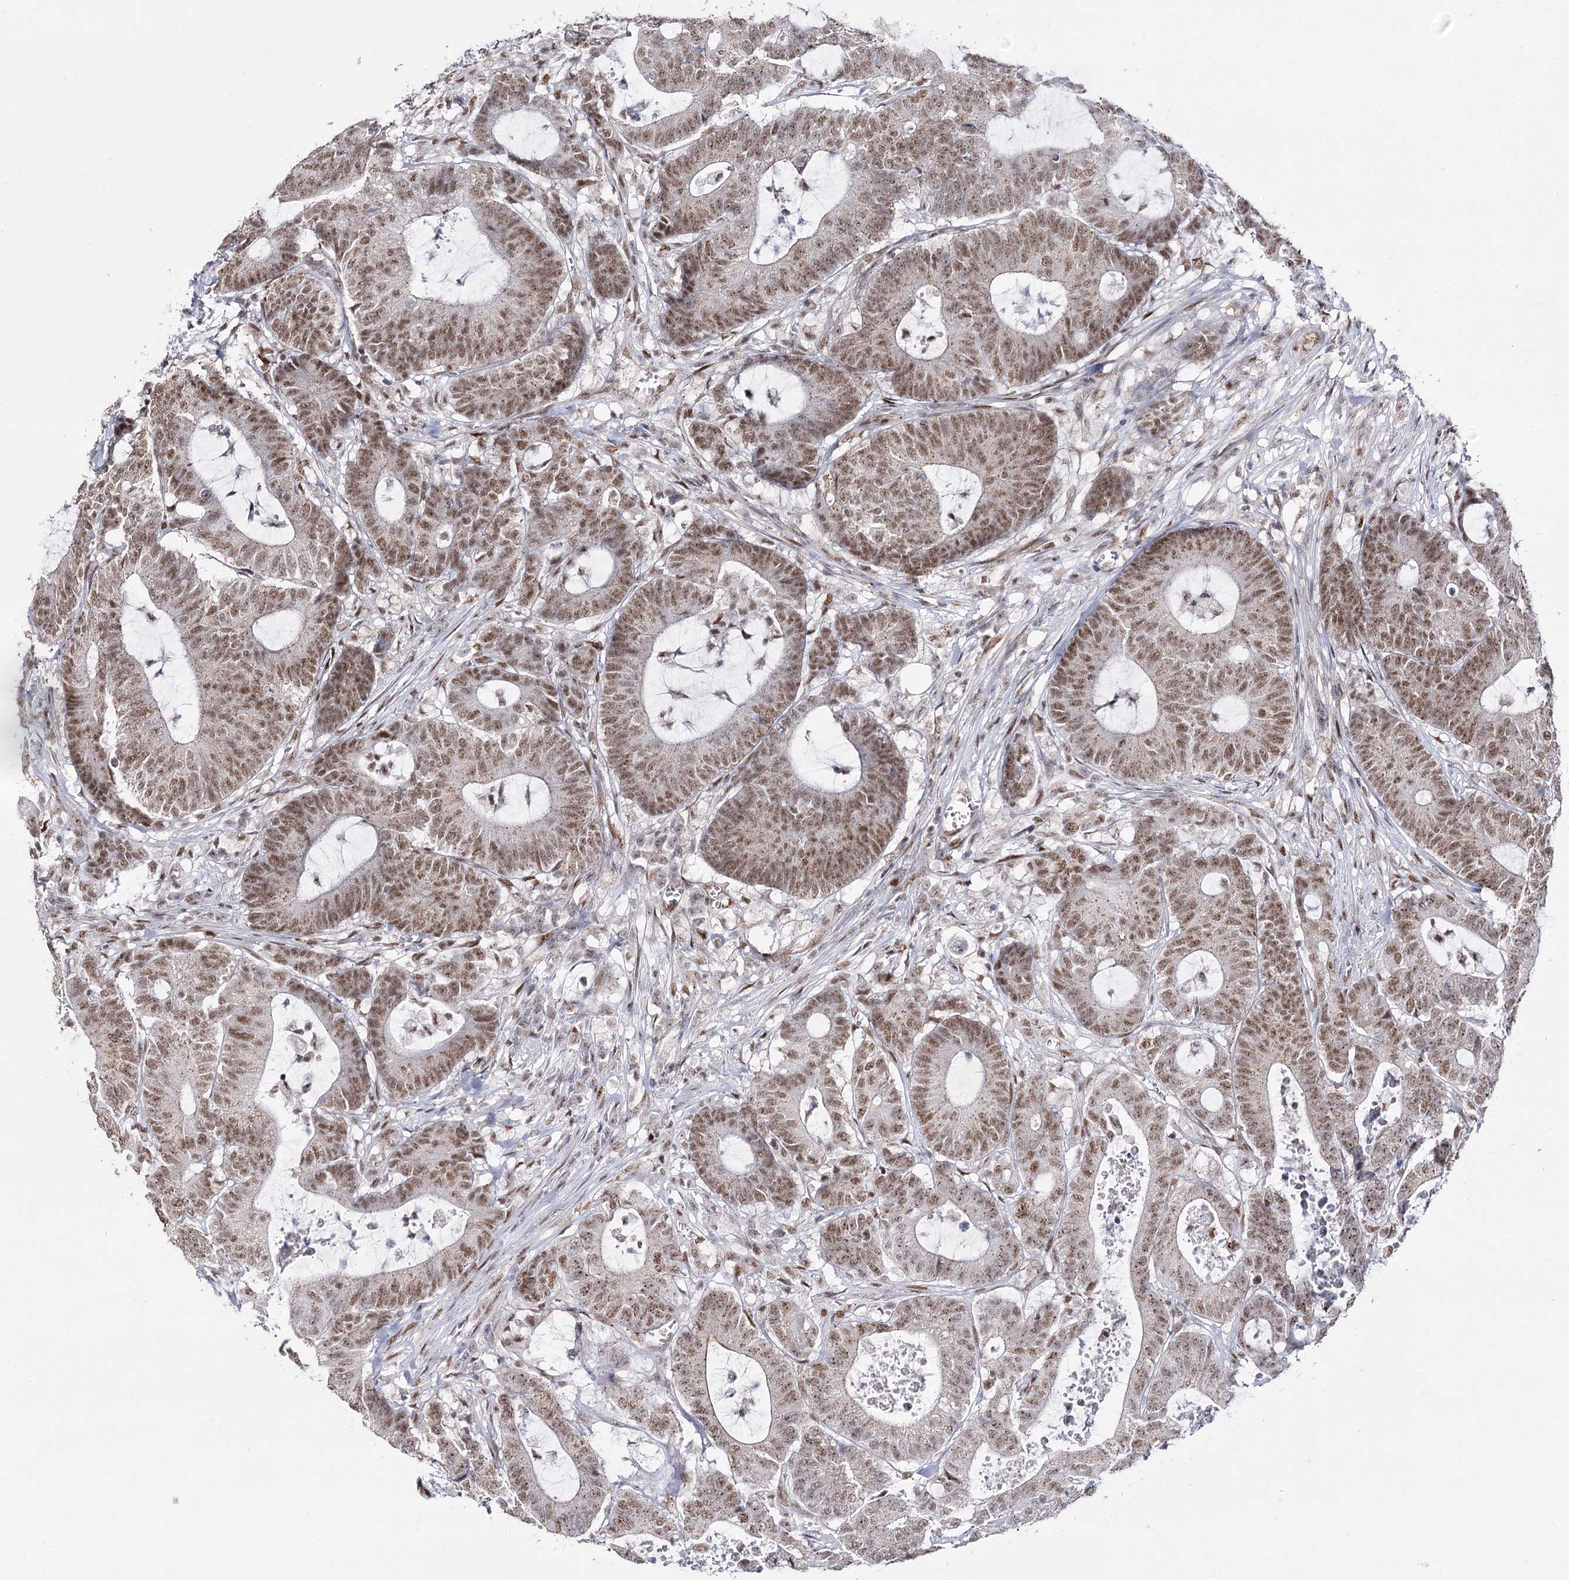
{"staining": {"intensity": "moderate", "quantity": ">75%", "location": "nuclear"}, "tissue": "colorectal cancer", "cell_type": "Tumor cells", "image_type": "cancer", "snomed": [{"axis": "morphology", "description": "Adenocarcinoma, NOS"}, {"axis": "topography", "description": "Colon"}], "caption": "Colorectal cancer (adenocarcinoma) stained for a protein (brown) demonstrates moderate nuclear positive positivity in about >75% of tumor cells.", "gene": "VGLL4", "patient": {"sex": "female", "age": 84}}